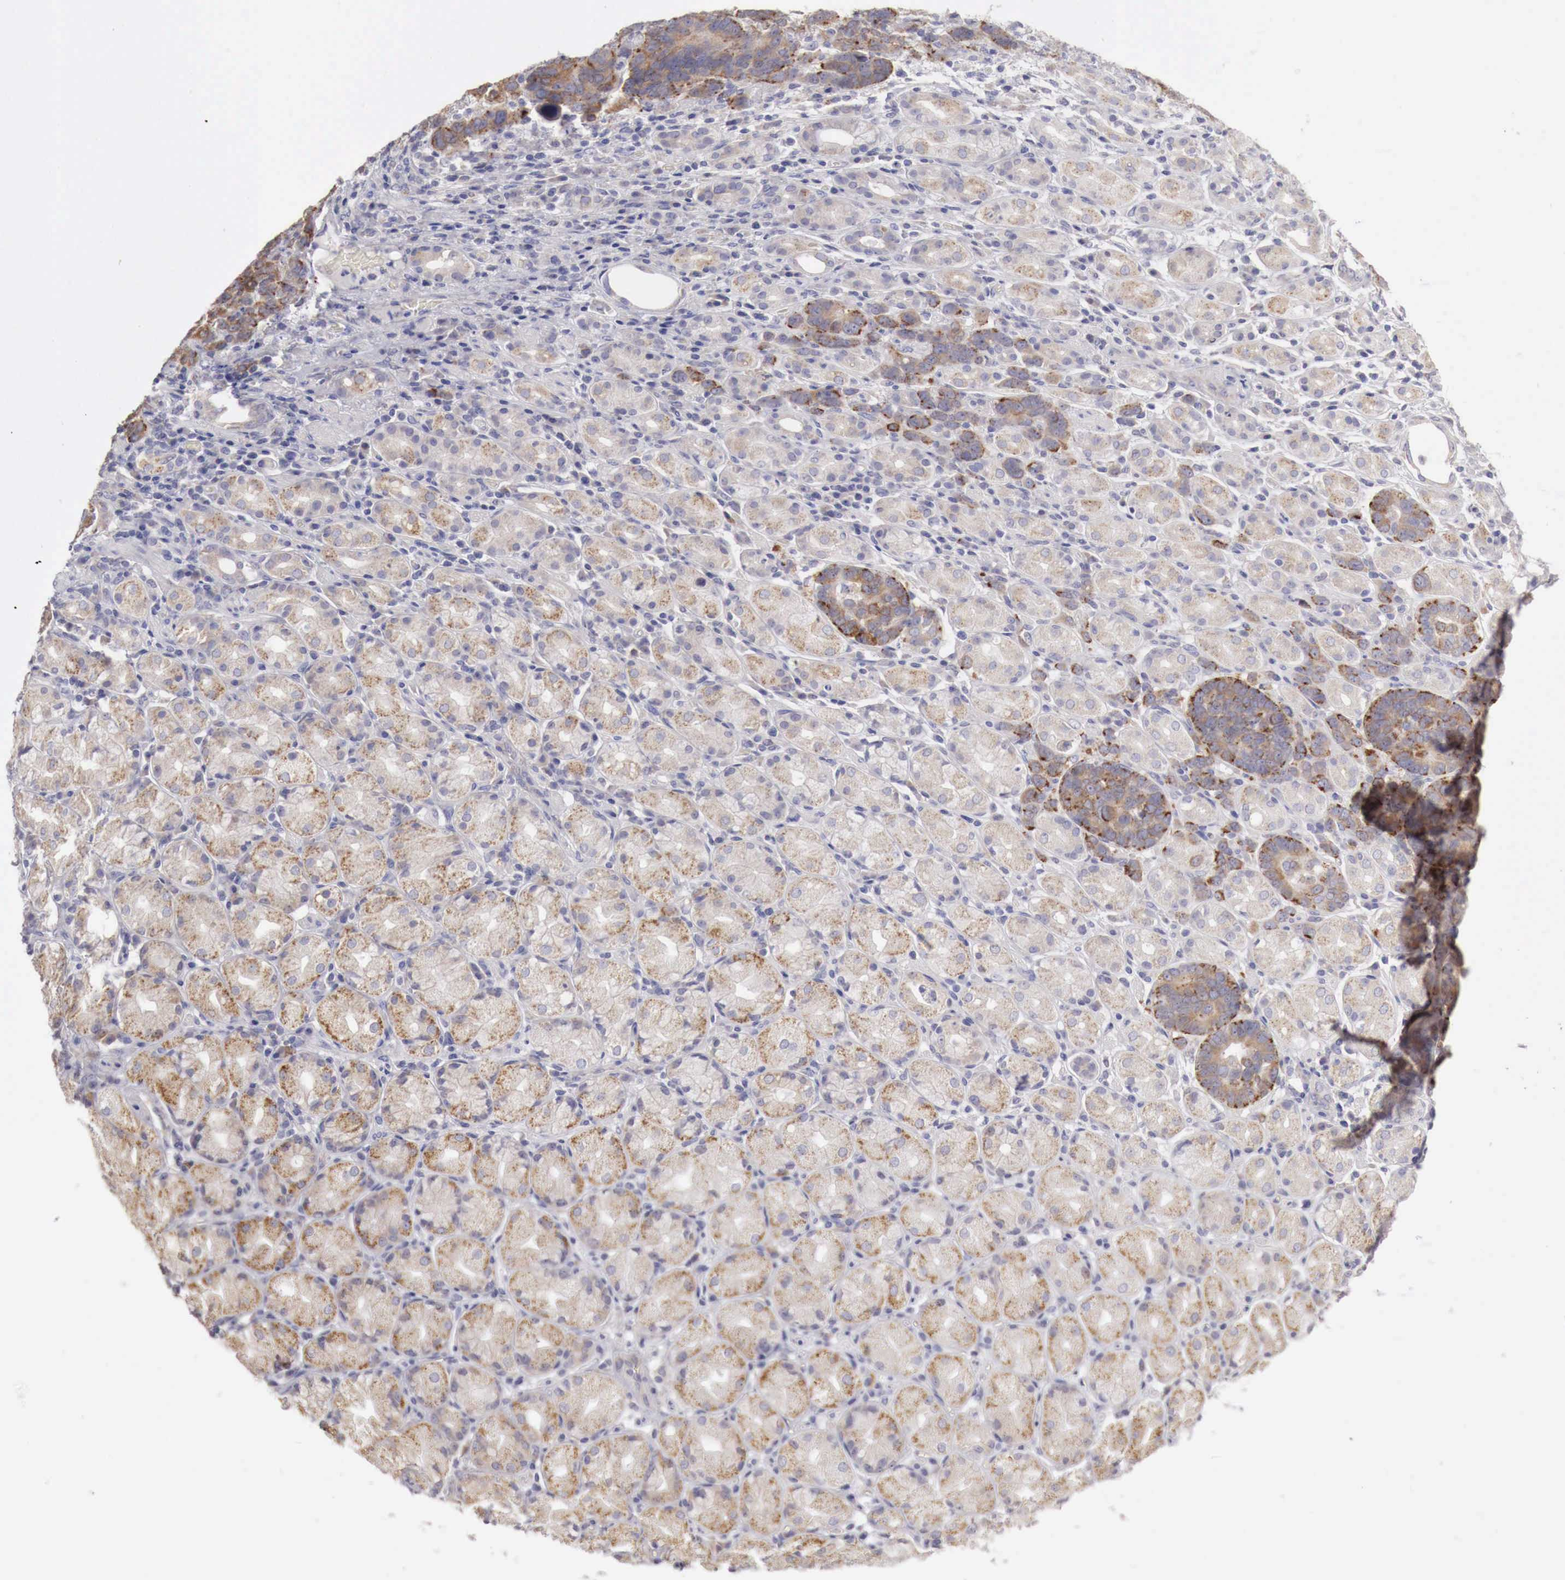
{"staining": {"intensity": "weak", "quantity": "25%-75%", "location": "cytoplasmic/membranous"}, "tissue": "stomach cancer", "cell_type": "Tumor cells", "image_type": "cancer", "snomed": [{"axis": "morphology", "description": "Adenocarcinoma, NOS"}, {"axis": "topography", "description": "Stomach, upper"}], "caption": "This image exhibits IHC staining of stomach cancer (adenocarcinoma), with low weak cytoplasmic/membranous staining in approximately 25%-75% of tumor cells.", "gene": "NSDHL", "patient": {"sex": "male", "age": 71}}